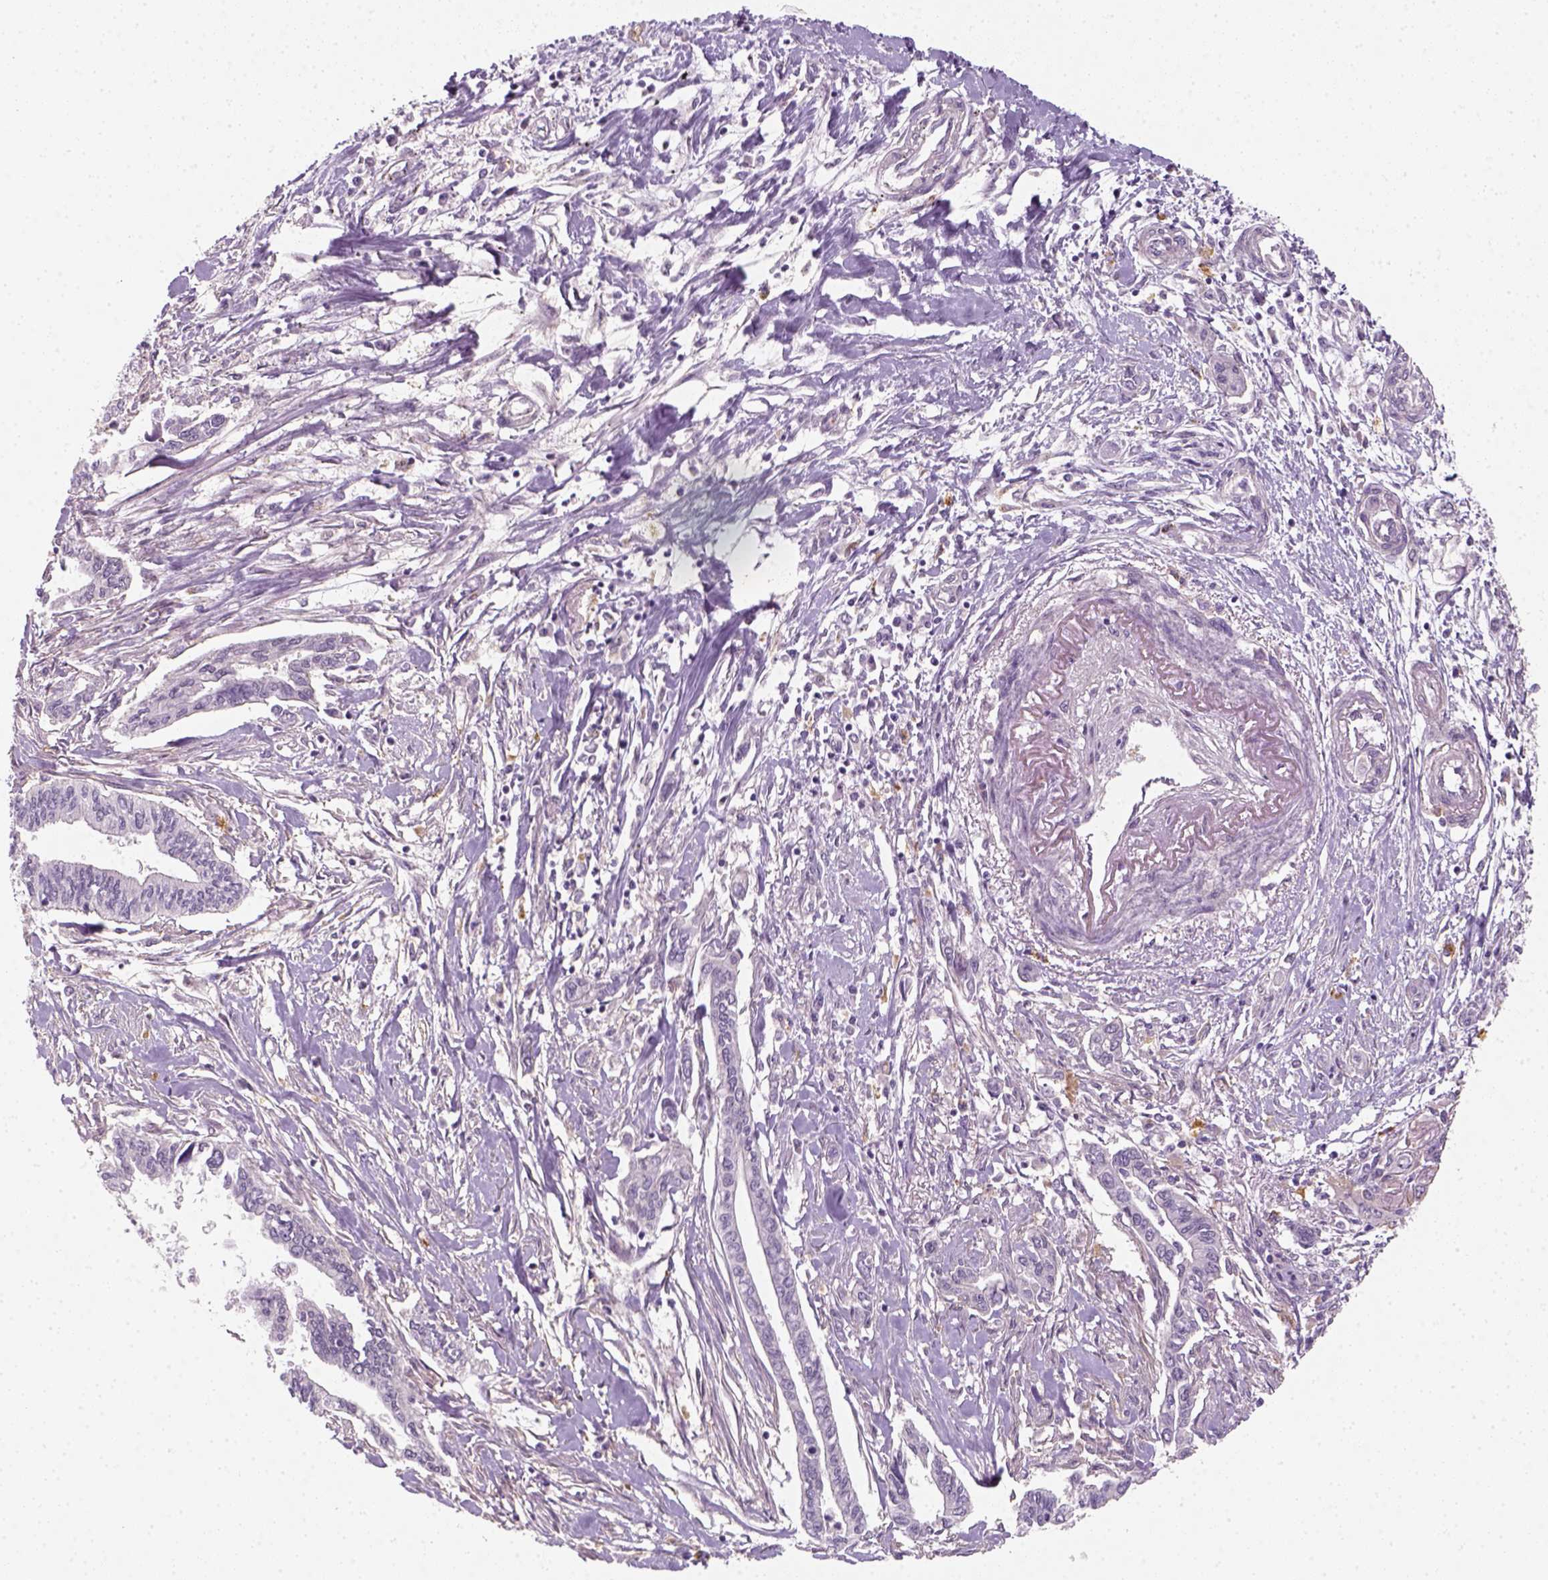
{"staining": {"intensity": "negative", "quantity": "none", "location": "none"}, "tissue": "pancreatic cancer", "cell_type": "Tumor cells", "image_type": "cancer", "snomed": [{"axis": "morphology", "description": "Adenocarcinoma, NOS"}, {"axis": "topography", "description": "Pancreas"}], "caption": "IHC of pancreatic cancer (adenocarcinoma) exhibits no positivity in tumor cells. (DAB IHC with hematoxylin counter stain).", "gene": "FAM163B", "patient": {"sex": "male", "age": 60}}